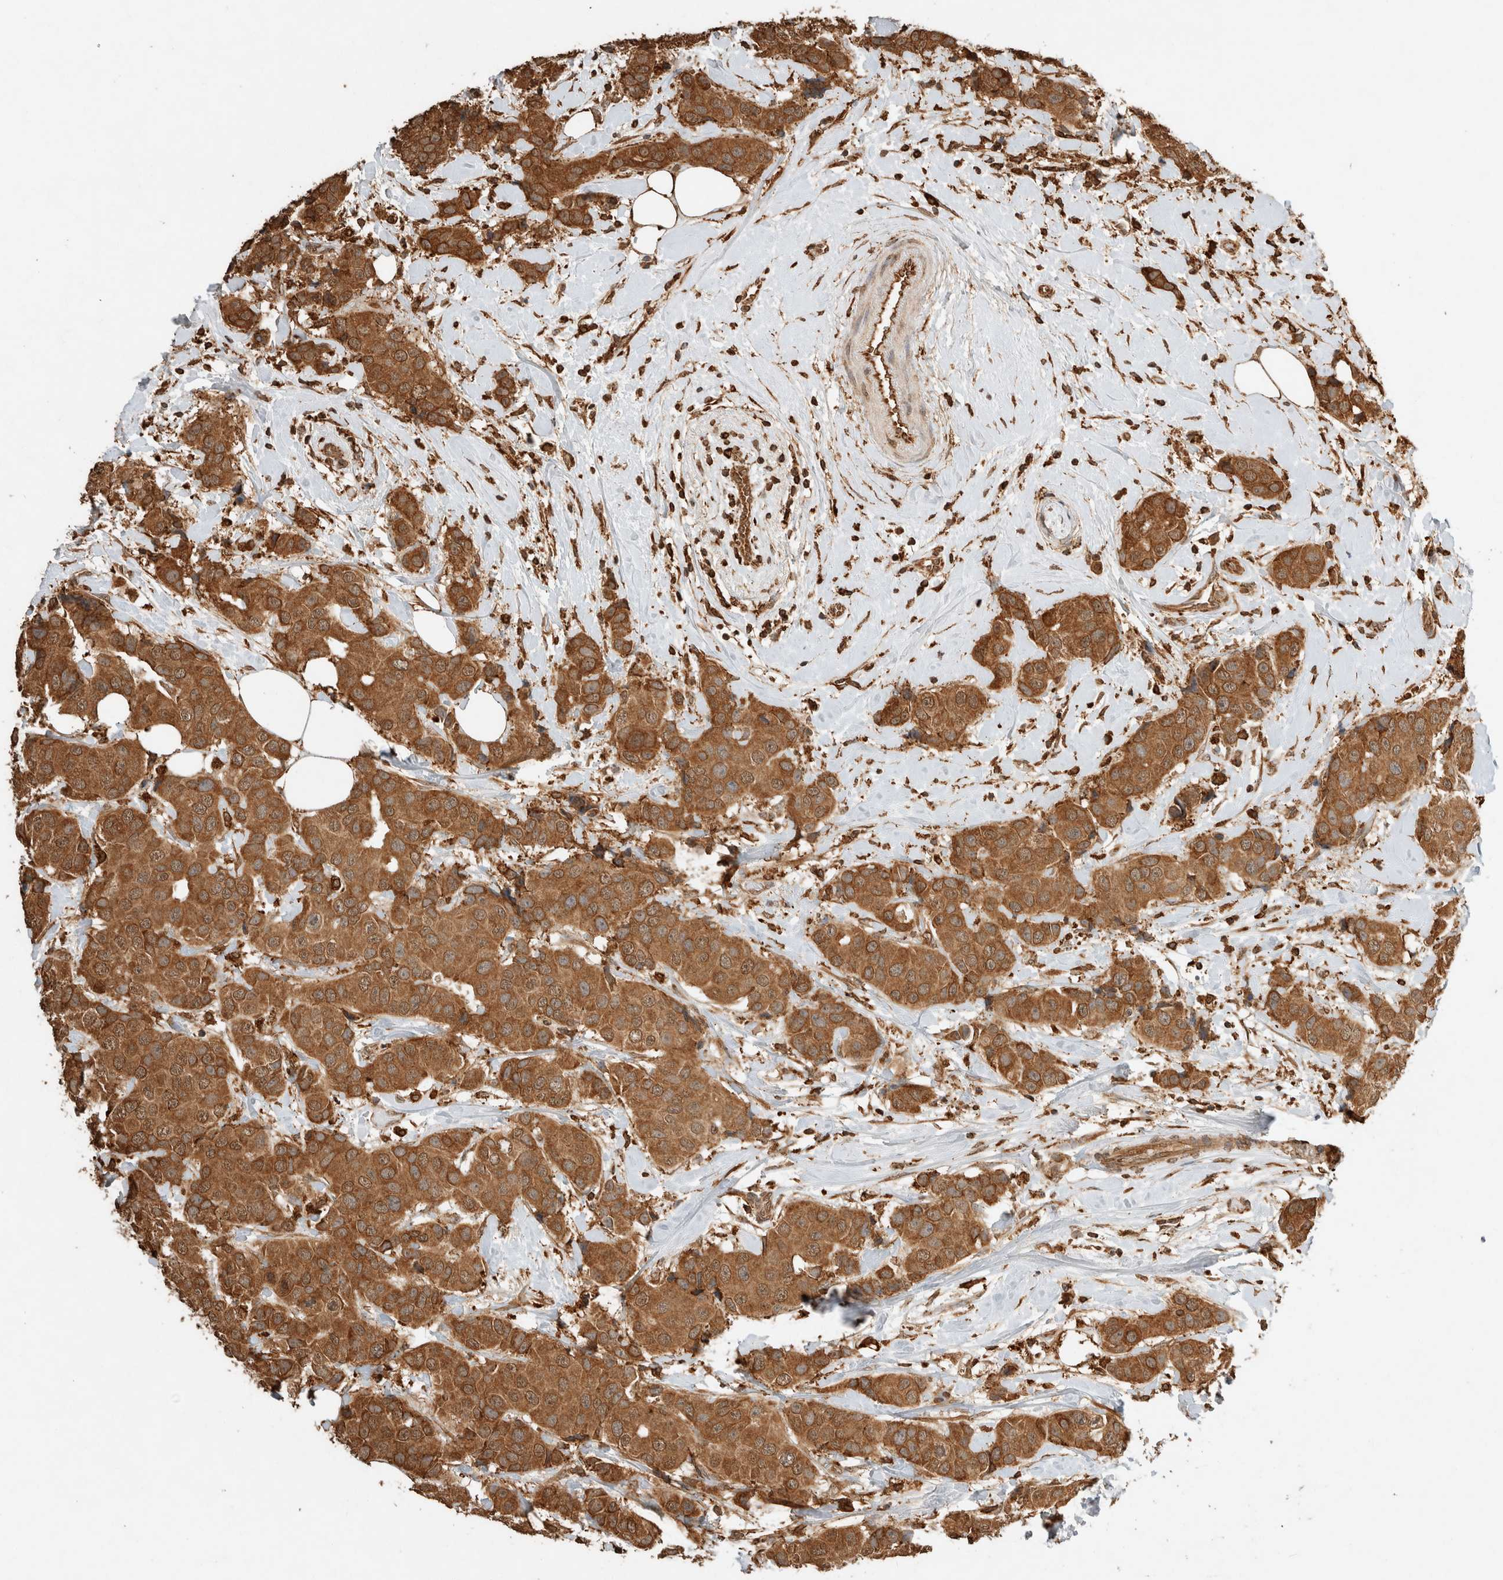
{"staining": {"intensity": "moderate", "quantity": ">75%", "location": "cytoplasmic/membranous"}, "tissue": "breast cancer", "cell_type": "Tumor cells", "image_type": "cancer", "snomed": [{"axis": "morphology", "description": "Normal tissue, NOS"}, {"axis": "morphology", "description": "Duct carcinoma"}, {"axis": "topography", "description": "Breast"}], "caption": "This is a histology image of IHC staining of intraductal carcinoma (breast), which shows moderate staining in the cytoplasmic/membranous of tumor cells.", "gene": "ERAP1", "patient": {"sex": "female", "age": 39}}